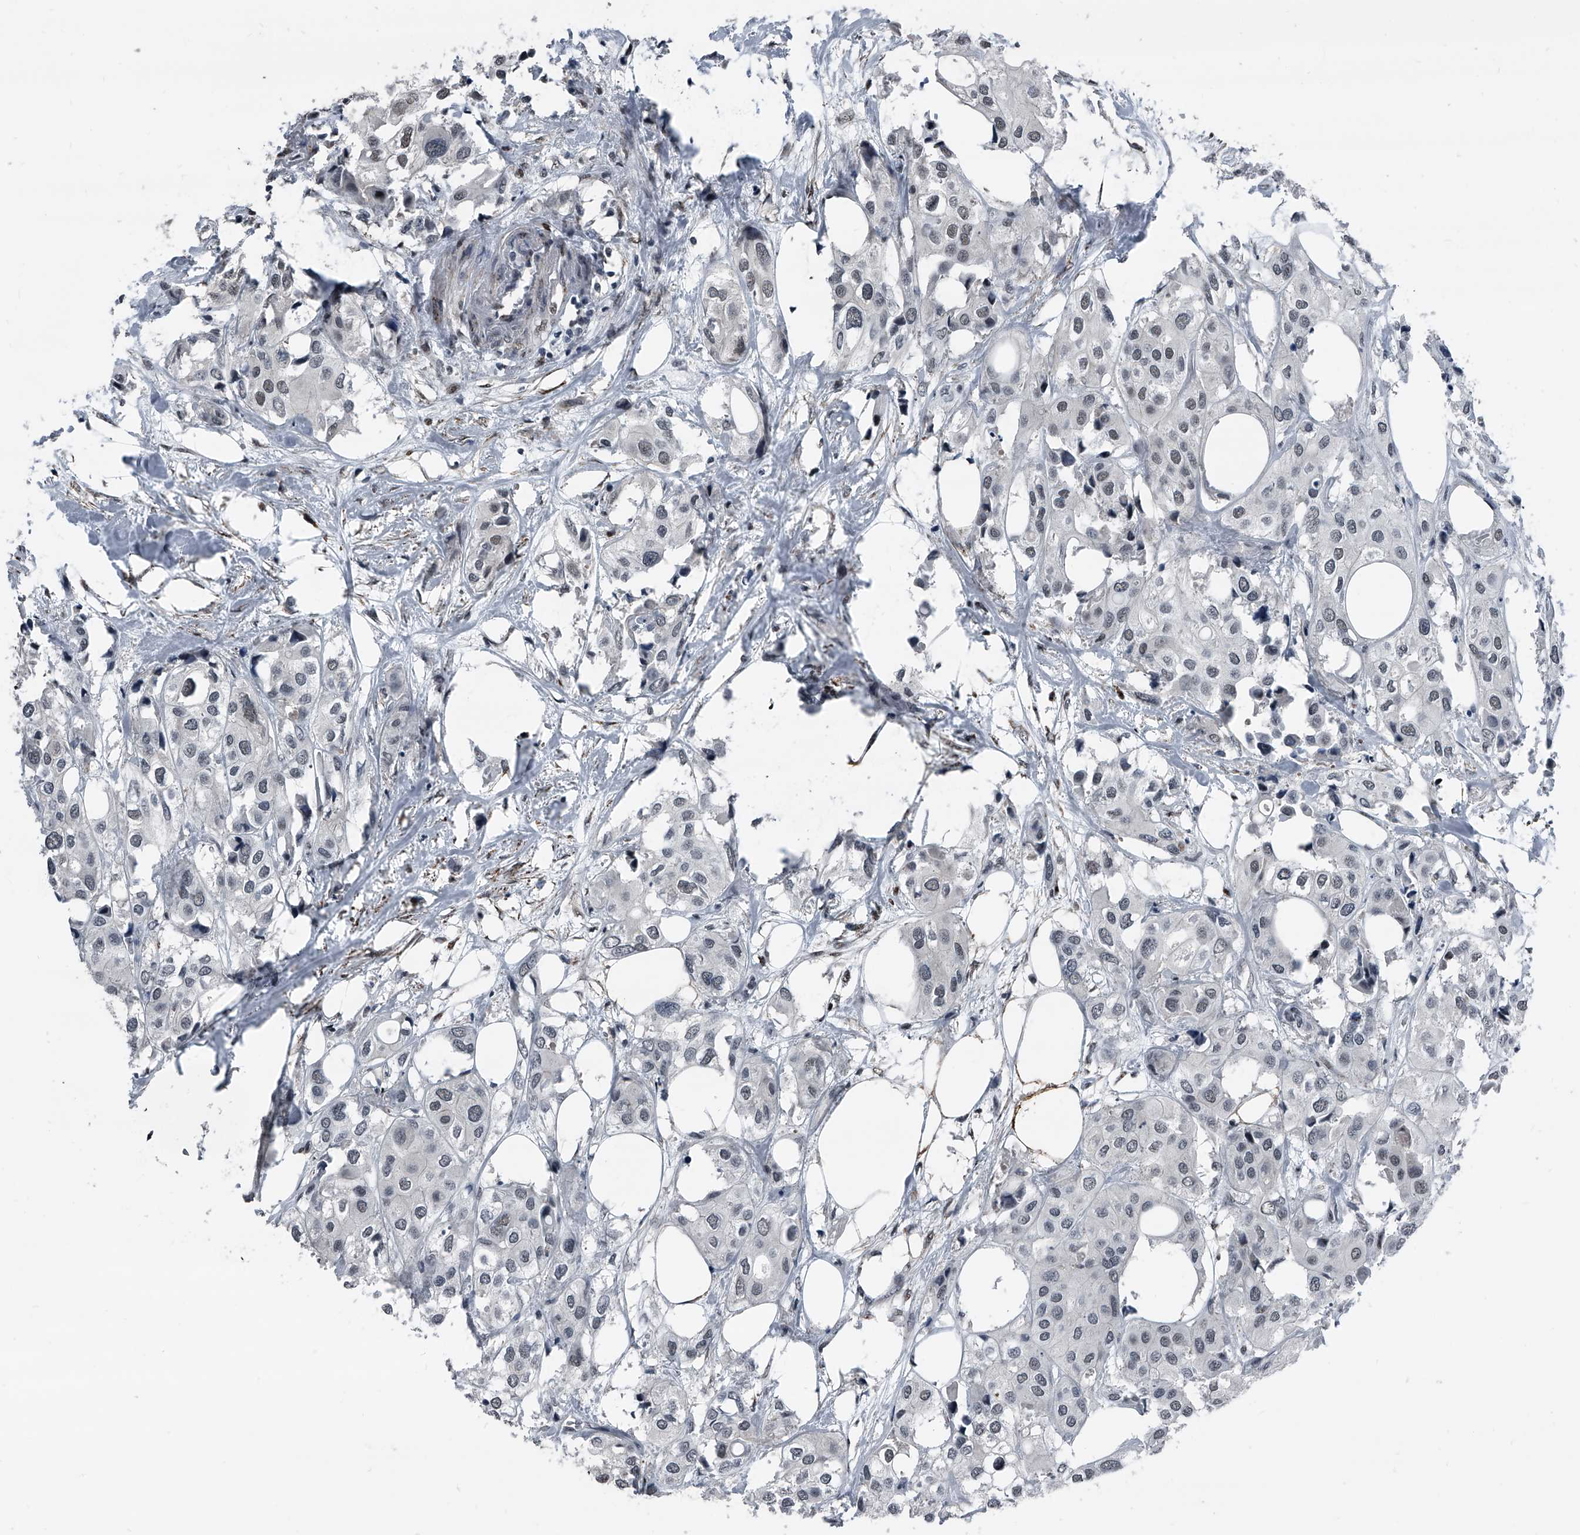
{"staining": {"intensity": "negative", "quantity": "none", "location": "none"}, "tissue": "urothelial cancer", "cell_type": "Tumor cells", "image_type": "cancer", "snomed": [{"axis": "morphology", "description": "Urothelial carcinoma, High grade"}, {"axis": "topography", "description": "Urinary bladder"}], "caption": "A high-resolution image shows immunohistochemistry staining of urothelial carcinoma (high-grade), which shows no significant staining in tumor cells.", "gene": "MEN1", "patient": {"sex": "male", "age": 64}}